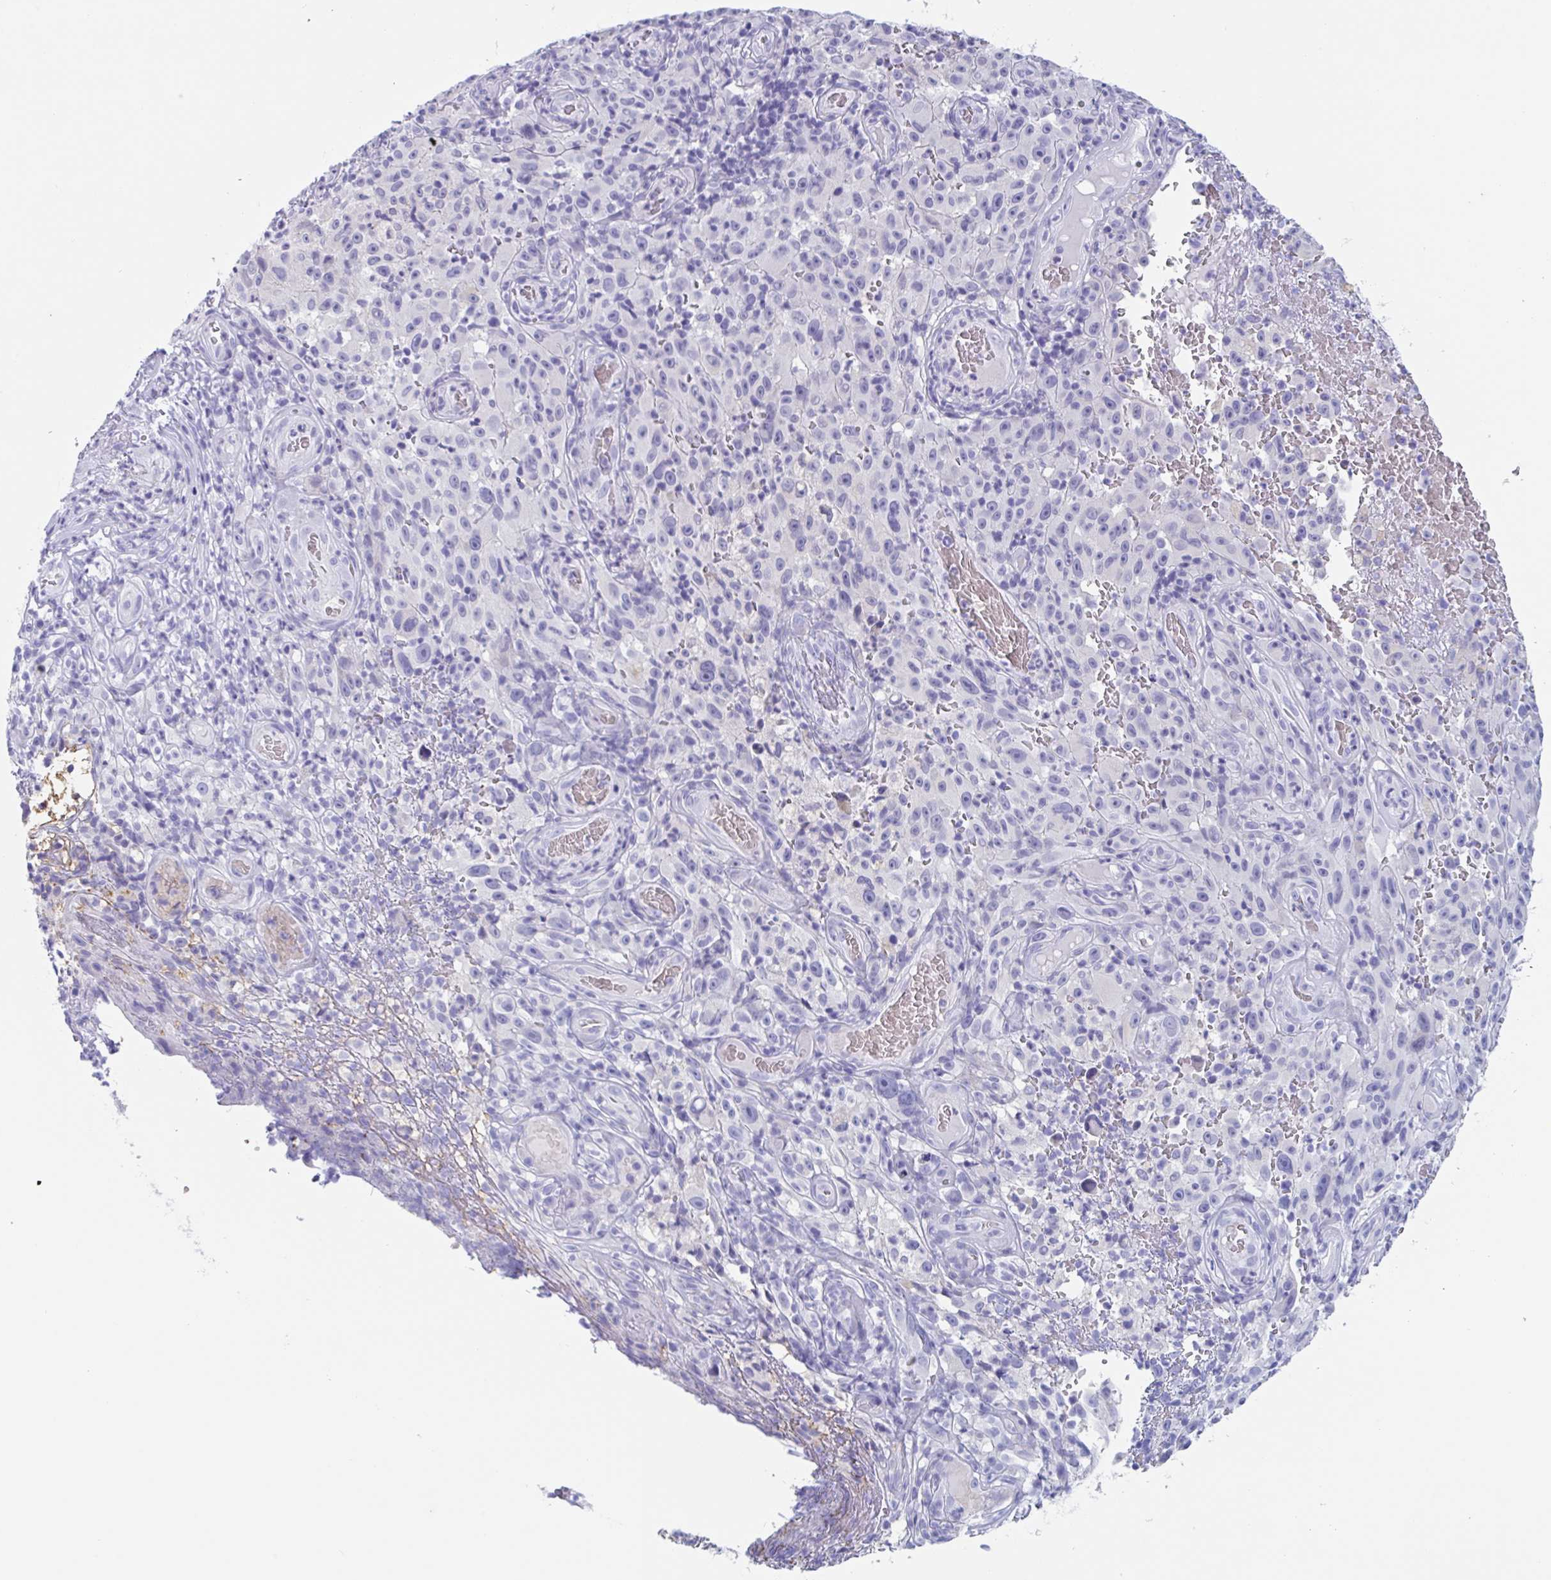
{"staining": {"intensity": "negative", "quantity": "none", "location": "none"}, "tissue": "melanoma", "cell_type": "Tumor cells", "image_type": "cancer", "snomed": [{"axis": "morphology", "description": "Malignant melanoma, NOS"}, {"axis": "topography", "description": "Skin"}], "caption": "The image reveals no significant expression in tumor cells of malignant melanoma.", "gene": "ZPBP", "patient": {"sex": "female", "age": 82}}